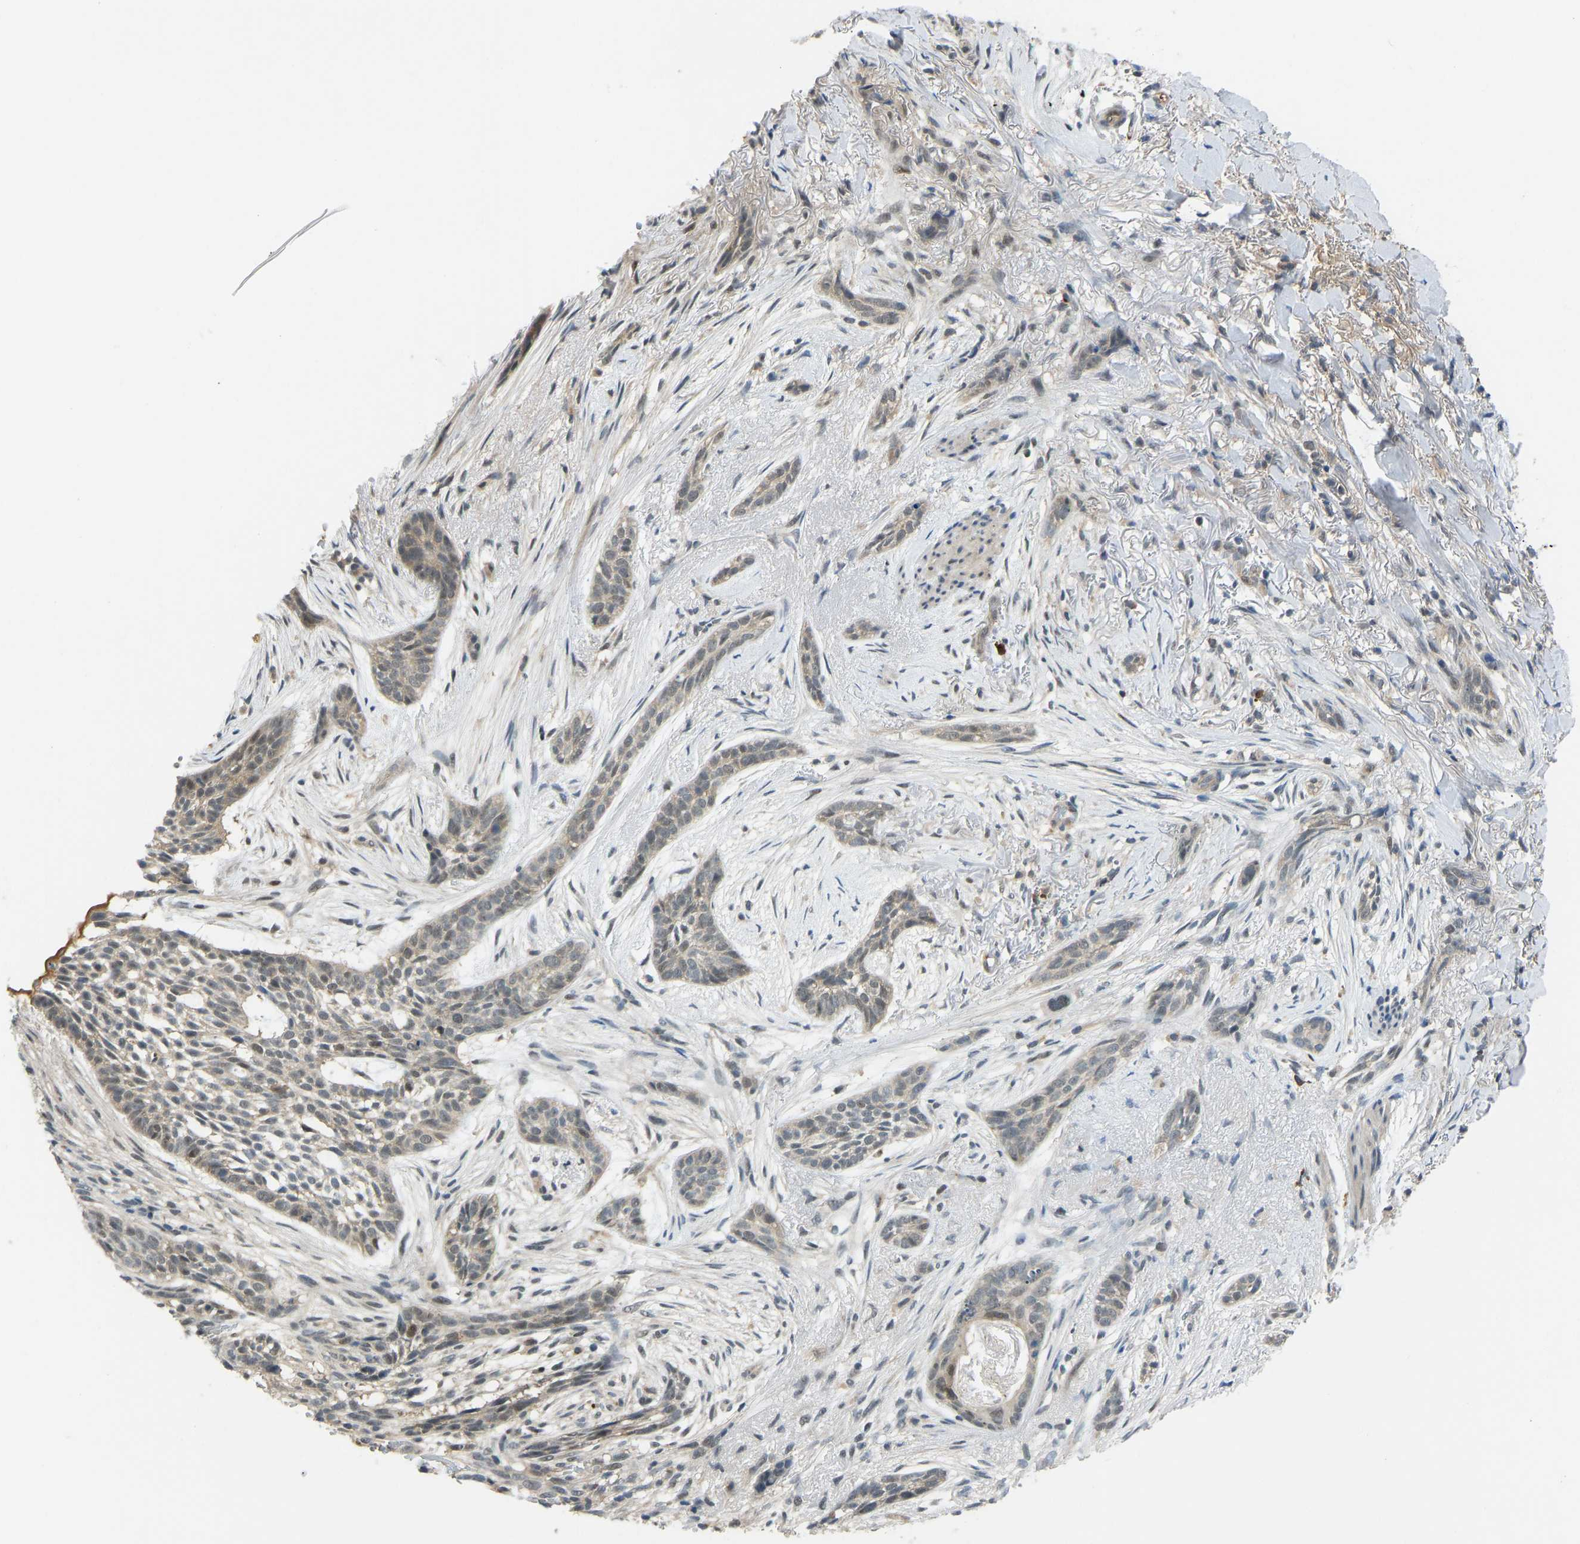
{"staining": {"intensity": "weak", "quantity": "<25%", "location": "nuclear"}, "tissue": "skin cancer", "cell_type": "Tumor cells", "image_type": "cancer", "snomed": [{"axis": "morphology", "description": "Basal cell carcinoma"}, {"axis": "topography", "description": "Skin"}], "caption": "IHC of human skin cancer reveals no expression in tumor cells.", "gene": "ZNF251", "patient": {"sex": "female", "age": 88}}